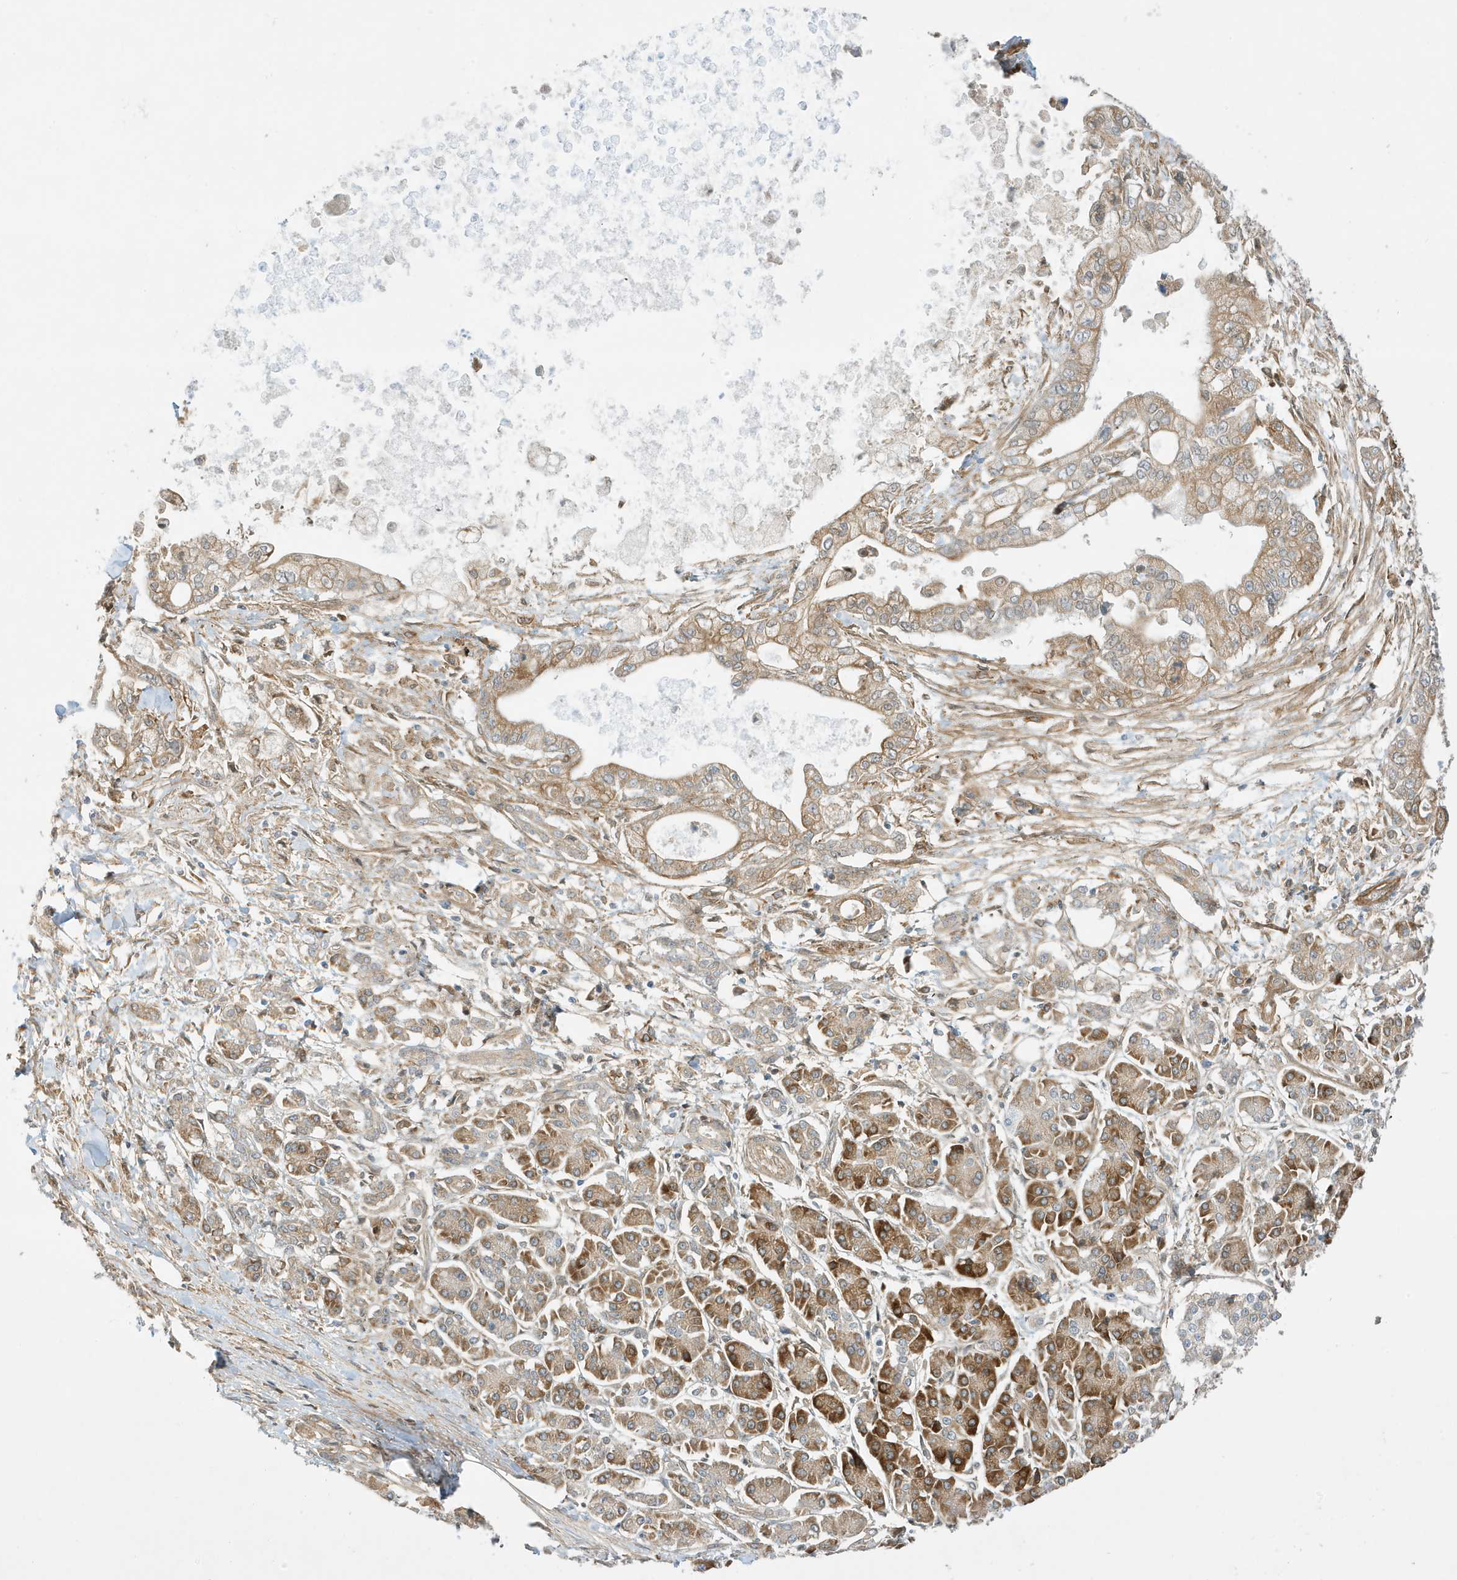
{"staining": {"intensity": "moderate", "quantity": ">75%", "location": "cytoplasmic/membranous"}, "tissue": "pancreatic cancer", "cell_type": "Tumor cells", "image_type": "cancer", "snomed": [{"axis": "morphology", "description": "Adenocarcinoma, NOS"}, {"axis": "topography", "description": "Pancreas"}], "caption": "A brown stain highlights moderate cytoplasmic/membranous staining of a protein in pancreatic cancer (adenocarcinoma) tumor cells.", "gene": "SCARF2", "patient": {"sex": "male", "age": 69}}